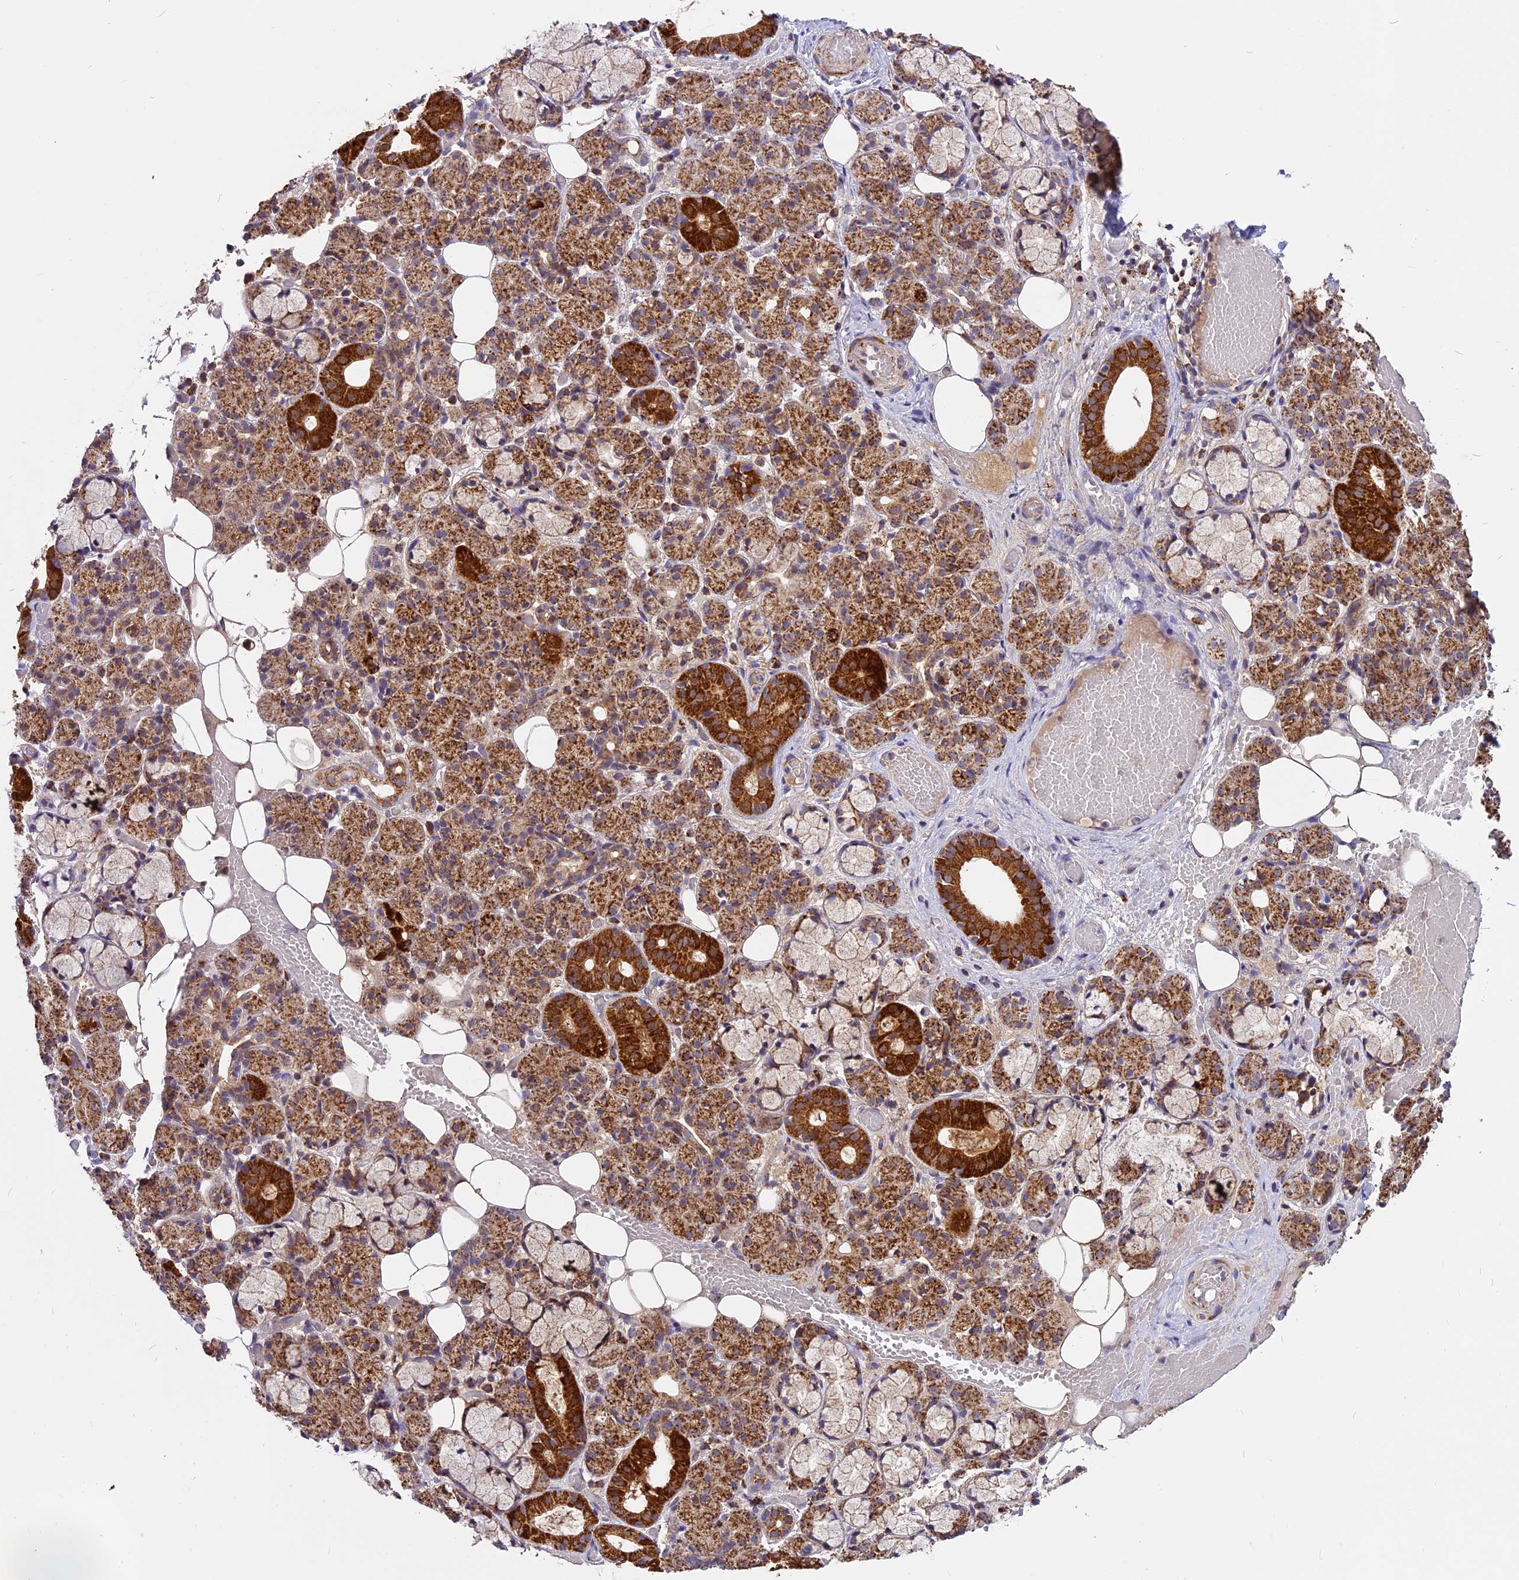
{"staining": {"intensity": "strong", "quantity": "25%-75%", "location": "cytoplasmic/membranous"}, "tissue": "salivary gland", "cell_type": "Glandular cells", "image_type": "normal", "snomed": [{"axis": "morphology", "description": "Normal tissue, NOS"}, {"axis": "topography", "description": "Salivary gland"}], "caption": "Immunohistochemical staining of benign human salivary gland displays 25%-75% levels of strong cytoplasmic/membranous protein staining in approximately 25%-75% of glandular cells. The protein of interest is stained brown, and the nuclei are stained in blue (DAB IHC with brightfield microscopy, high magnification).", "gene": "COX17", "patient": {"sex": "male", "age": 63}}